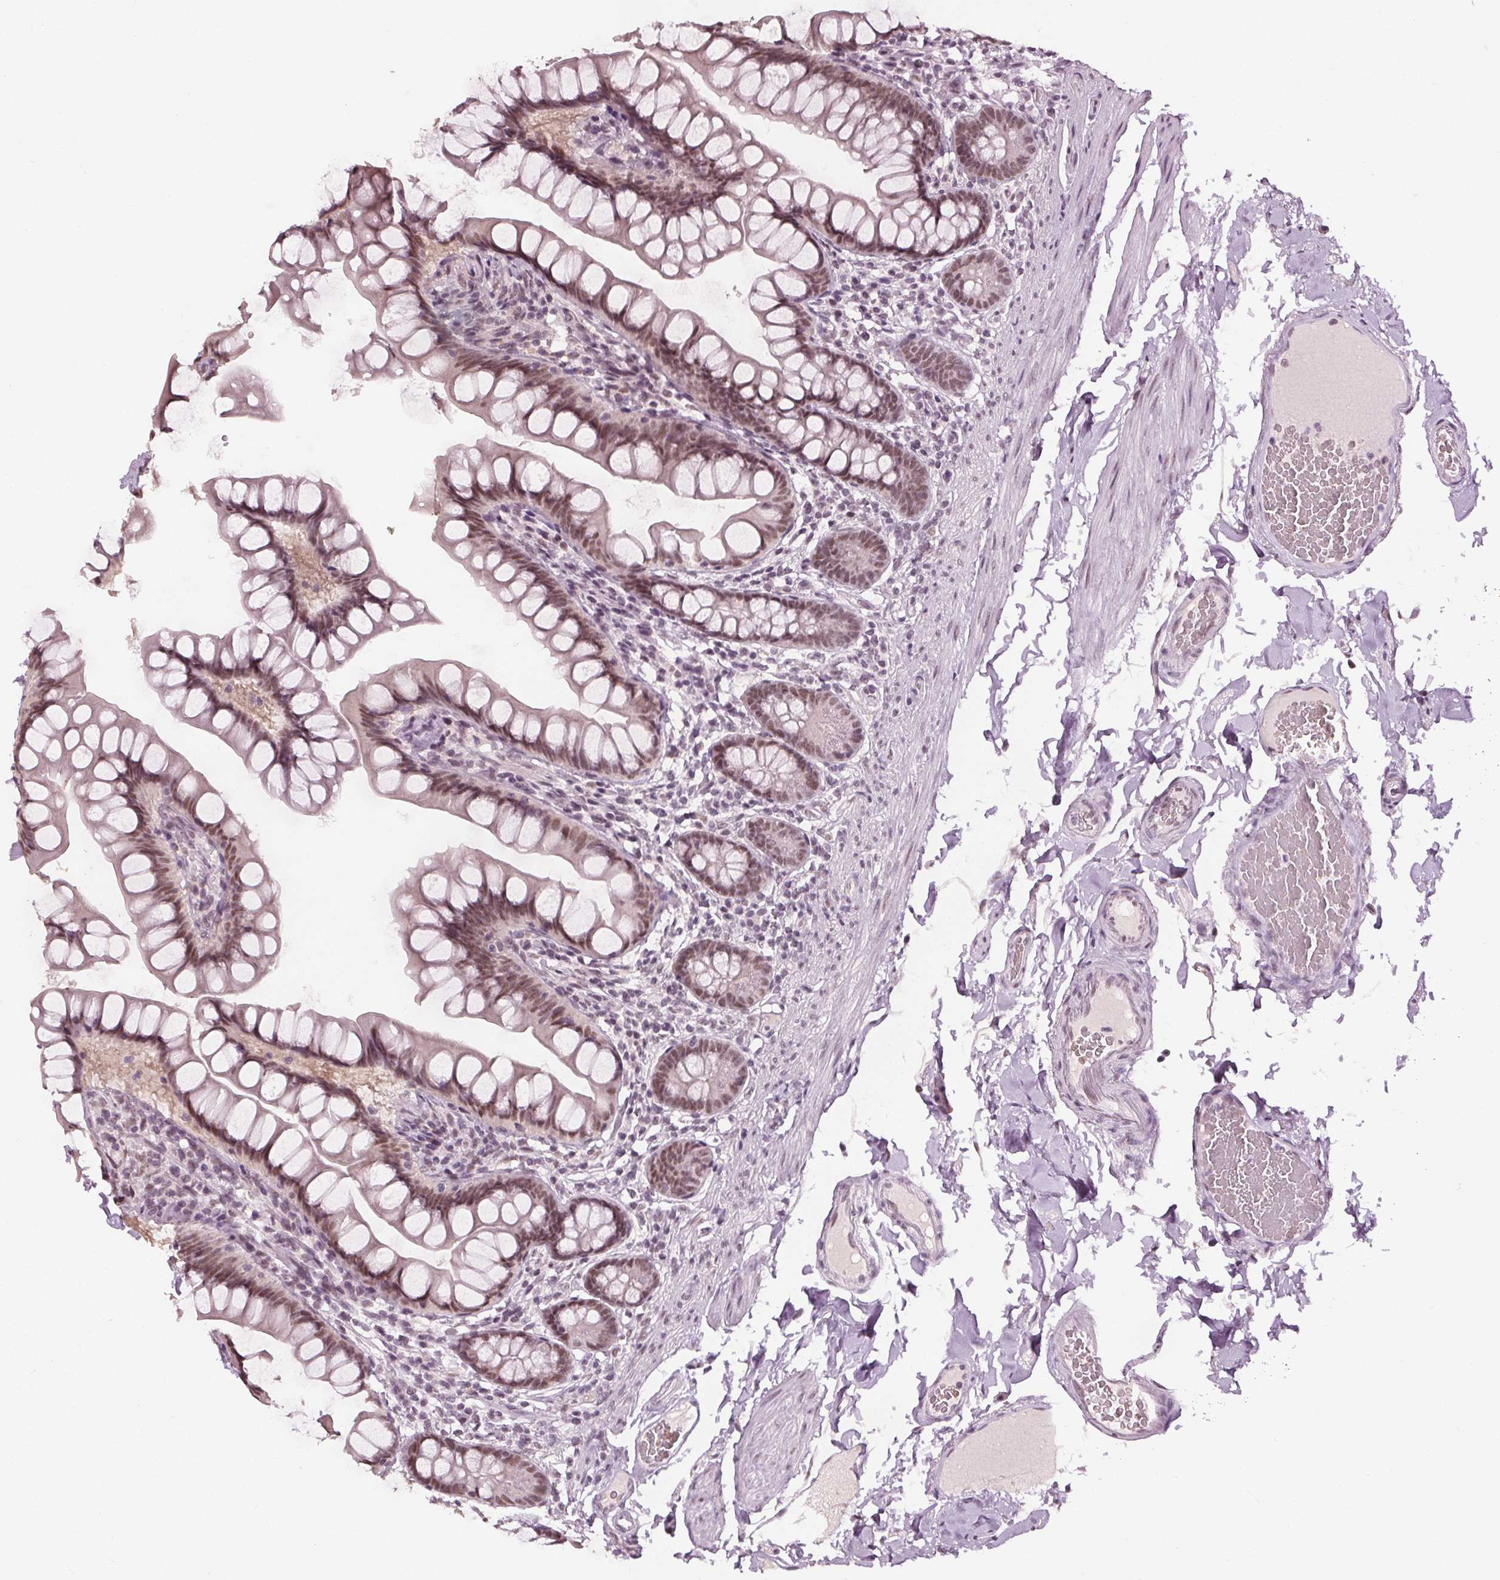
{"staining": {"intensity": "moderate", "quantity": ">75%", "location": "nuclear"}, "tissue": "small intestine", "cell_type": "Glandular cells", "image_type": "normal", "snomed": [{"axis": "morphology", "description": "Normal tissue, NOS"}, {"axis": "topography", "description": "Small intestine"}], "caption": "IHC photomicrograph of unremarkable small intestine stained for a protein (brown), which exhibits medium levels of moderate nuclear positivity in about >75% of glandular cells.", "gene": "IWS1", "patient": {"sex": "male", "age": 70}}